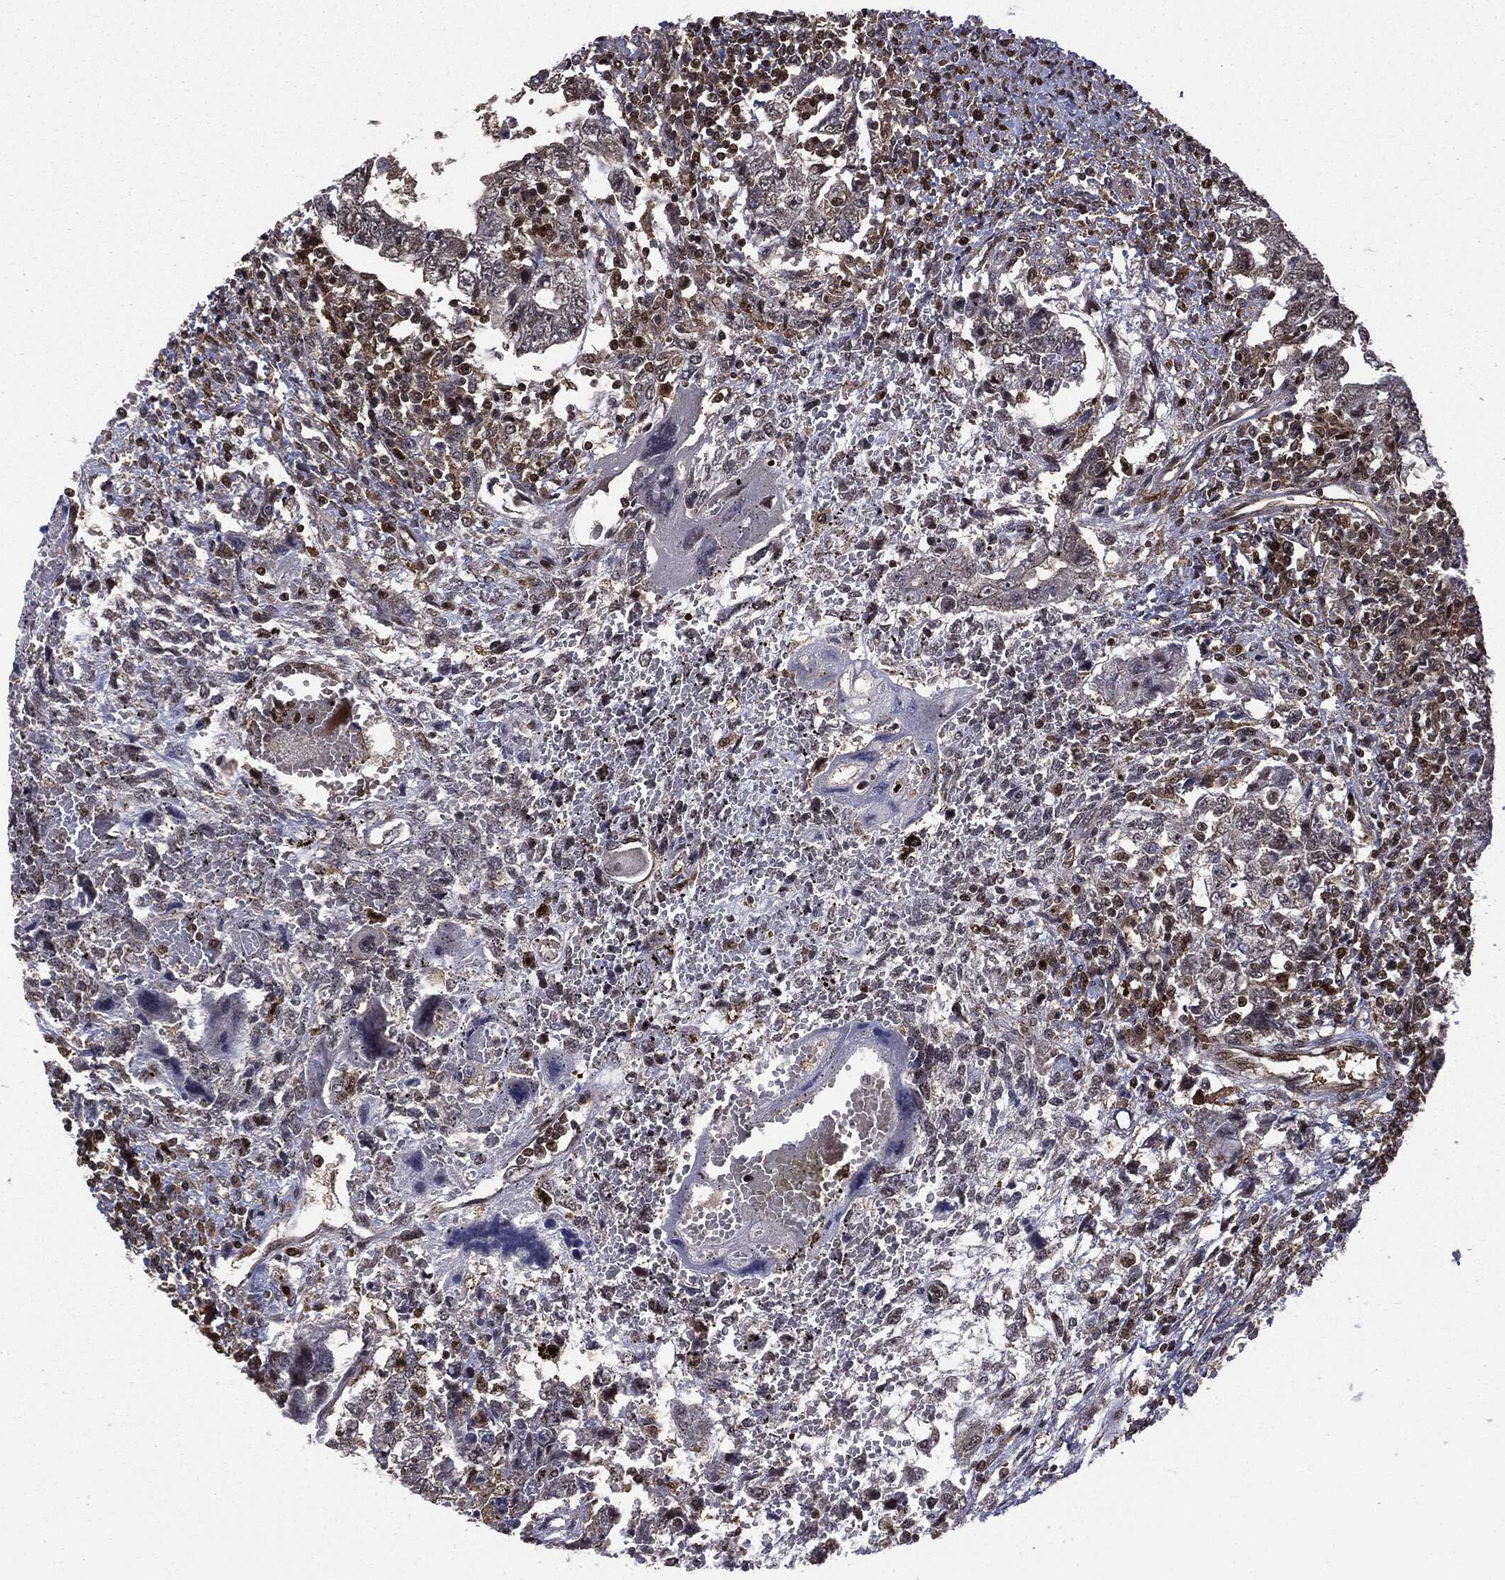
{"staining": {"intensity": "negative", "quantity": "none", "location": "none"}, "tissue": "testis cancer", "cell_type": "Tumor cells", "image_type": "cancer", "snomed": [{"axis": "morphology", "description": "Carcinoma, Embryonal, NOS"}, {"axis": "topography", "description": "Testis"}], "caption": "IHC micrograph of testis embryonal carcinoma stained for a protein (brown), which demonstrates no expression in tumor cells.", "gene": "PTPA", "patient": {"sex": "male", "age": 26}}